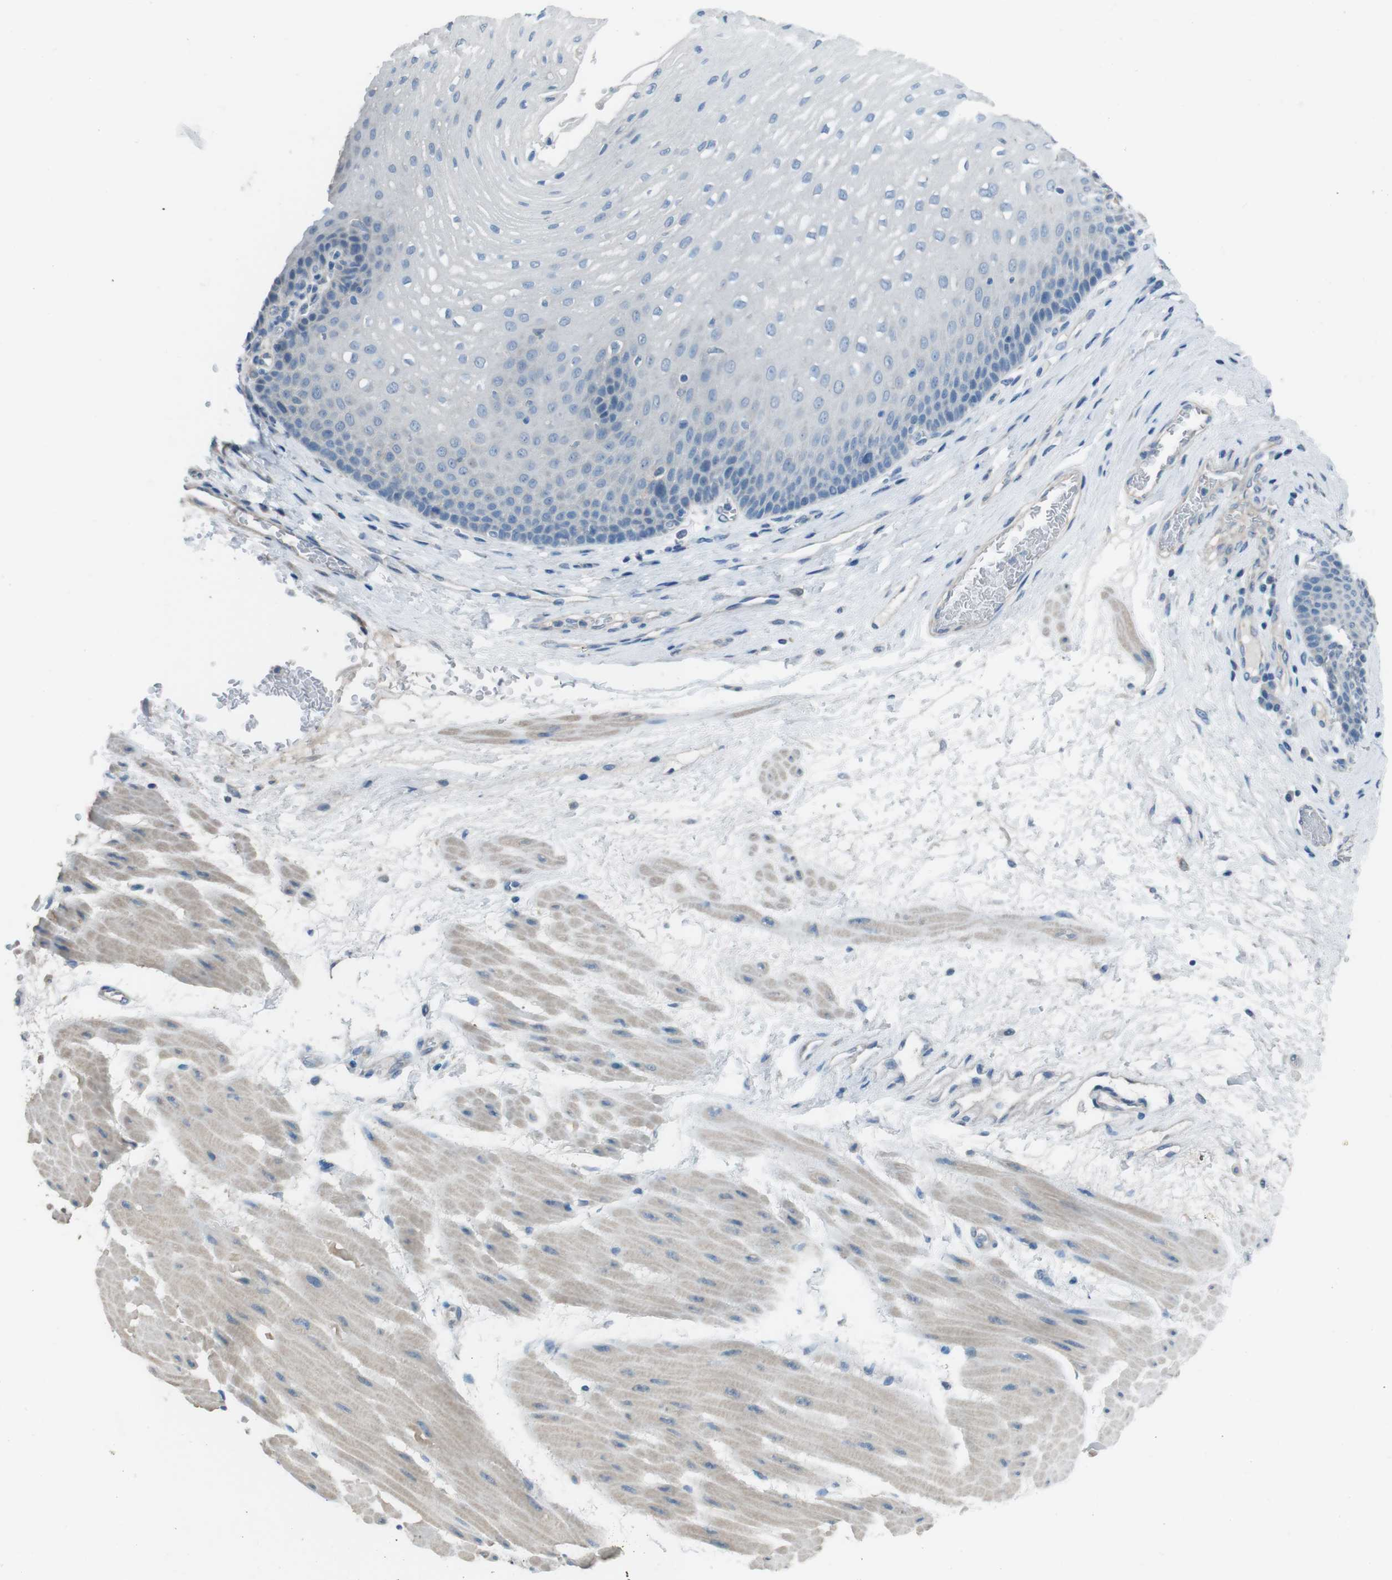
{"staining": {"intensity": "negative", "quantity": "none", "location": "none"}, "tissue": "esophagus", "cell_type": "Squamous epithelial cells", "image_type": "normal", "snomed": [{"axis": "morphology", "description": "Normal tissue, NOS"}, {"axis": "topography", "description": "Esophagus"}], "caption": "Squamous epithelial cells are negative for protein expression in normal human esophagus. (DAB IHC, high magnification).", "gene": "CYP2C19", "patient": {"sex": "male", "age": 48}}